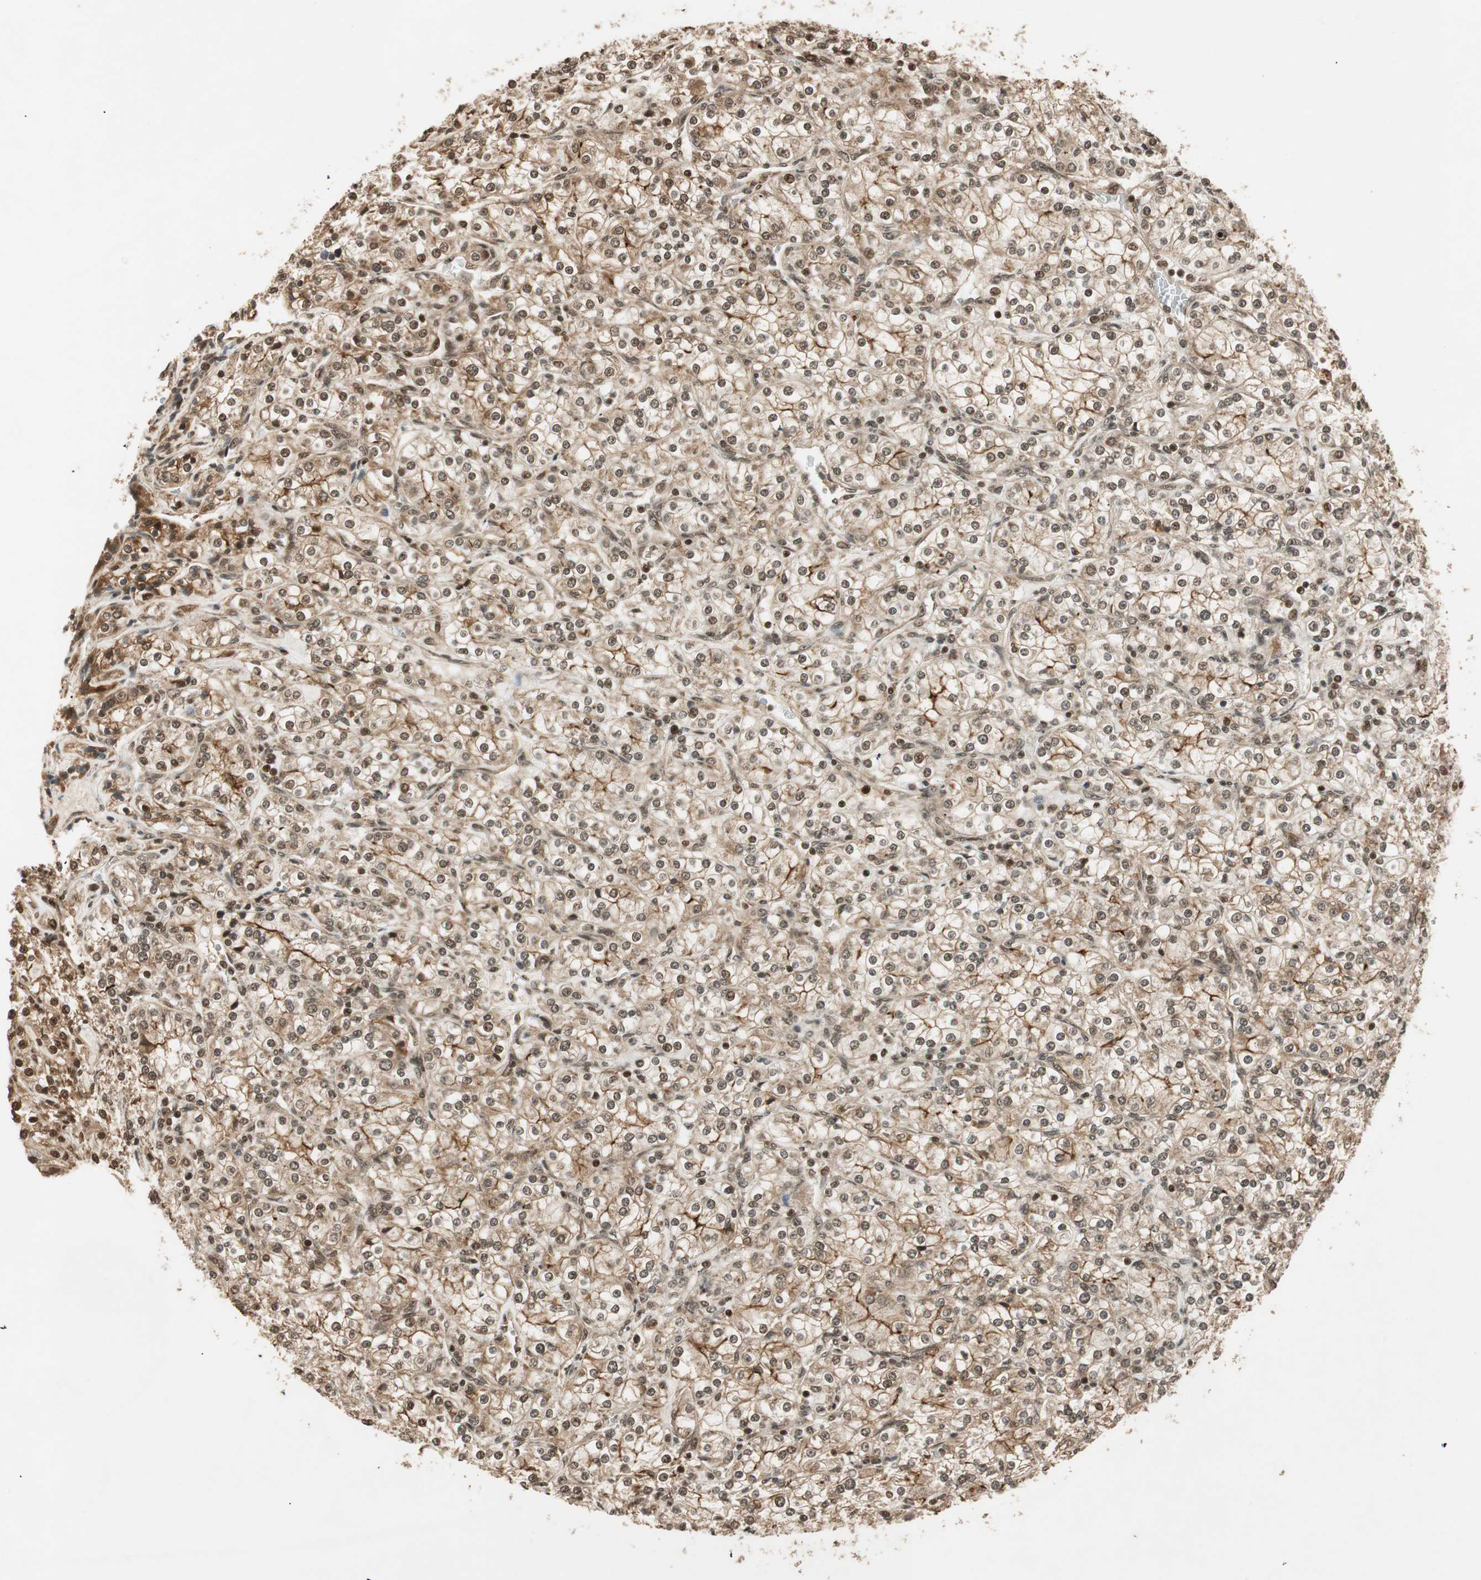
{"staining": {"intensity": "moderate", "quantity": ">75%", "location": "cytoplasmic/membranous,nuclear"}, "tissue": "renal cancer", "cell_type": "Tumor cells", "image_type": "cancer", "snomed": [{"axis": "morphology", "description": "Adenocarcinoma, NOS"}, {"axis": "topography", "description": "Kidney"}], "caption": "Protein staining of renal cancer (adenocarcinoma) tissue displays moderate cytoplasmic/membranous and nuclear staining in approximately >75% of tumor cells. The staining is performed using DAB (3,3'-diaminobenzidine) brown chromogen to label protein expression. The nuclei are counter-stained blue using hematoxylin.", "gene": "RPA3", "patient": {"sex": "male", "age": 77}}